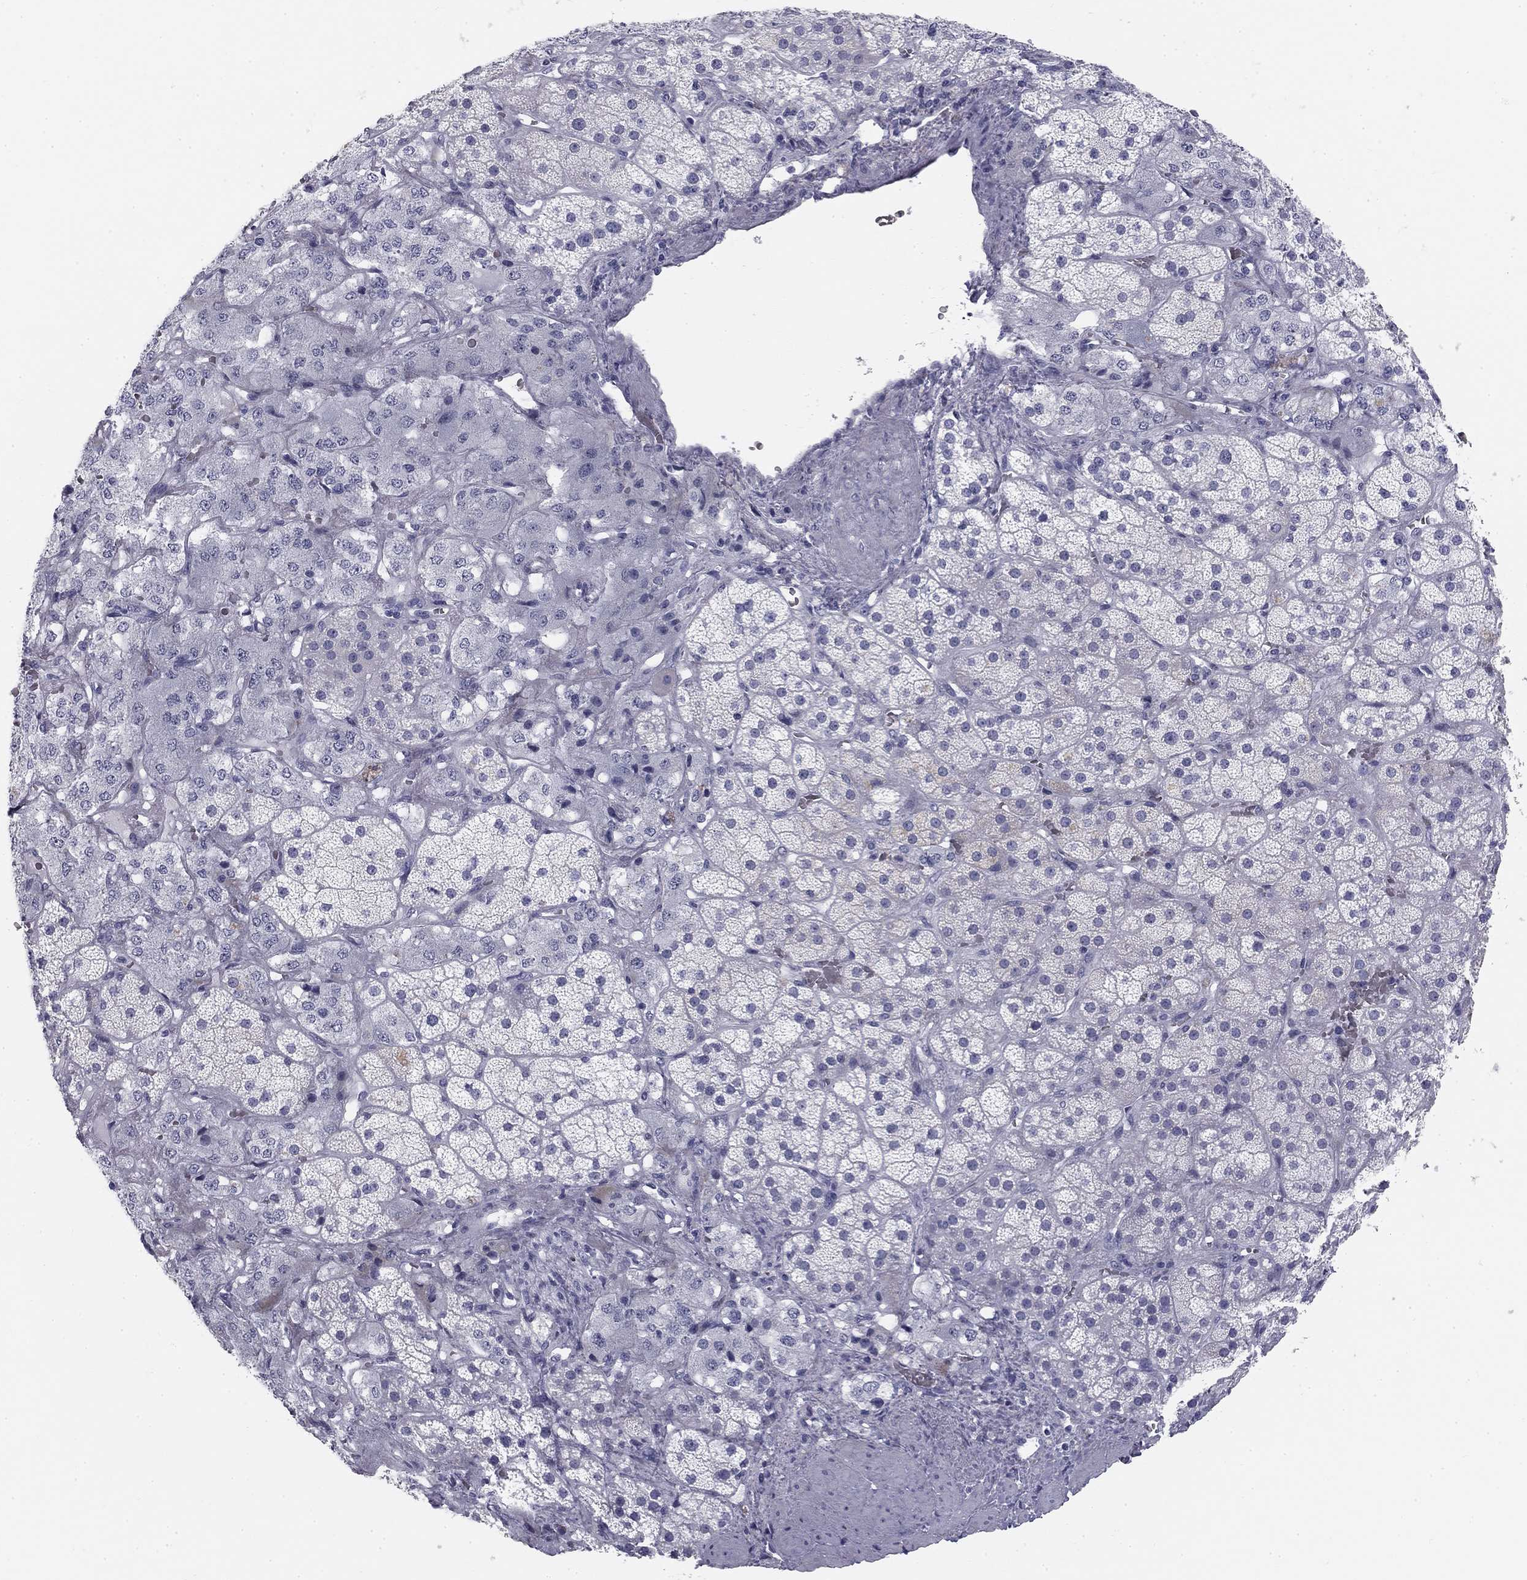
{"staining": {"intensity": "negative", "quantity": "none", "location": "none"}, "tissue": "adrenal gland", "cell_type": "Glandular cells", "image_type": "normal", "snomed": [{"axis": "morphology", "description": "Normal tissue, NOS"}, {"axis": "topography", "description": "Adrenal gland"}], "caption": "This is an immunohistochemistry photomicrograph of unremarkable human adrenal gland. There is no expression in glandular cells.", "gene": "SULT2B1", "patient": {"sex": "male", "age": 57}}